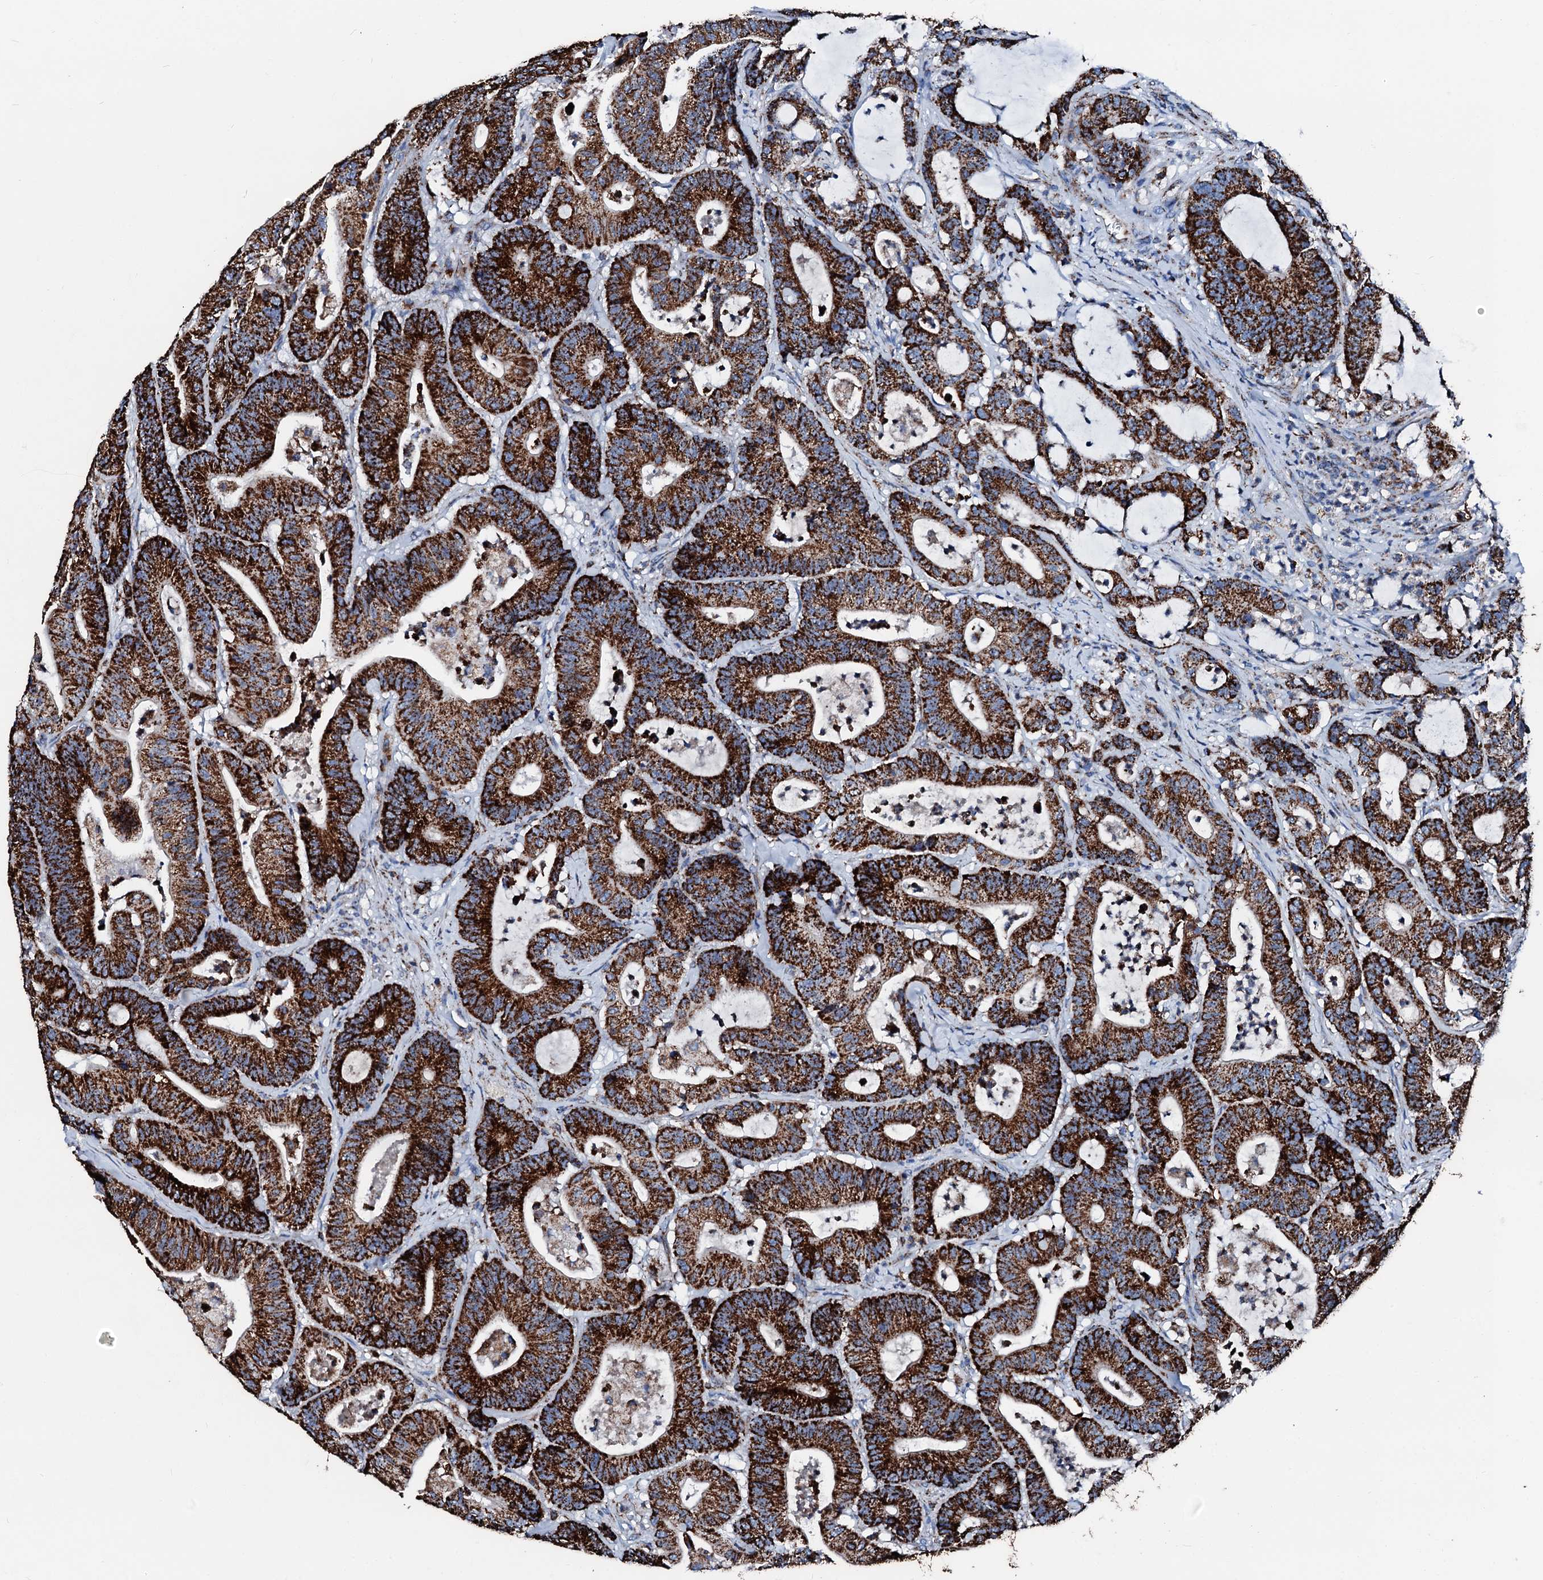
{"staining": {"intensity": "strong", "quantity": ">75%", "location": "cytoplasmic/membranous"}, "tissue": "colorectal cancer", "cell_type": "Tumor cells", "image_type": "cancer", "snomed": [{"axis": "morphology", "description": "Adenocarcinoma, NOS"}, {"axis": "topography", "description": "Colon"}], "caption": "Approximately >75% of tumor cells in human adenocarcinoma (colorectal) demonstrate strong cytoplasmic/membranous protein staining as visualized by brown immunohistochemical staining.", "gene": "HADH", "patient": {"sex": "female", "age": 84}}